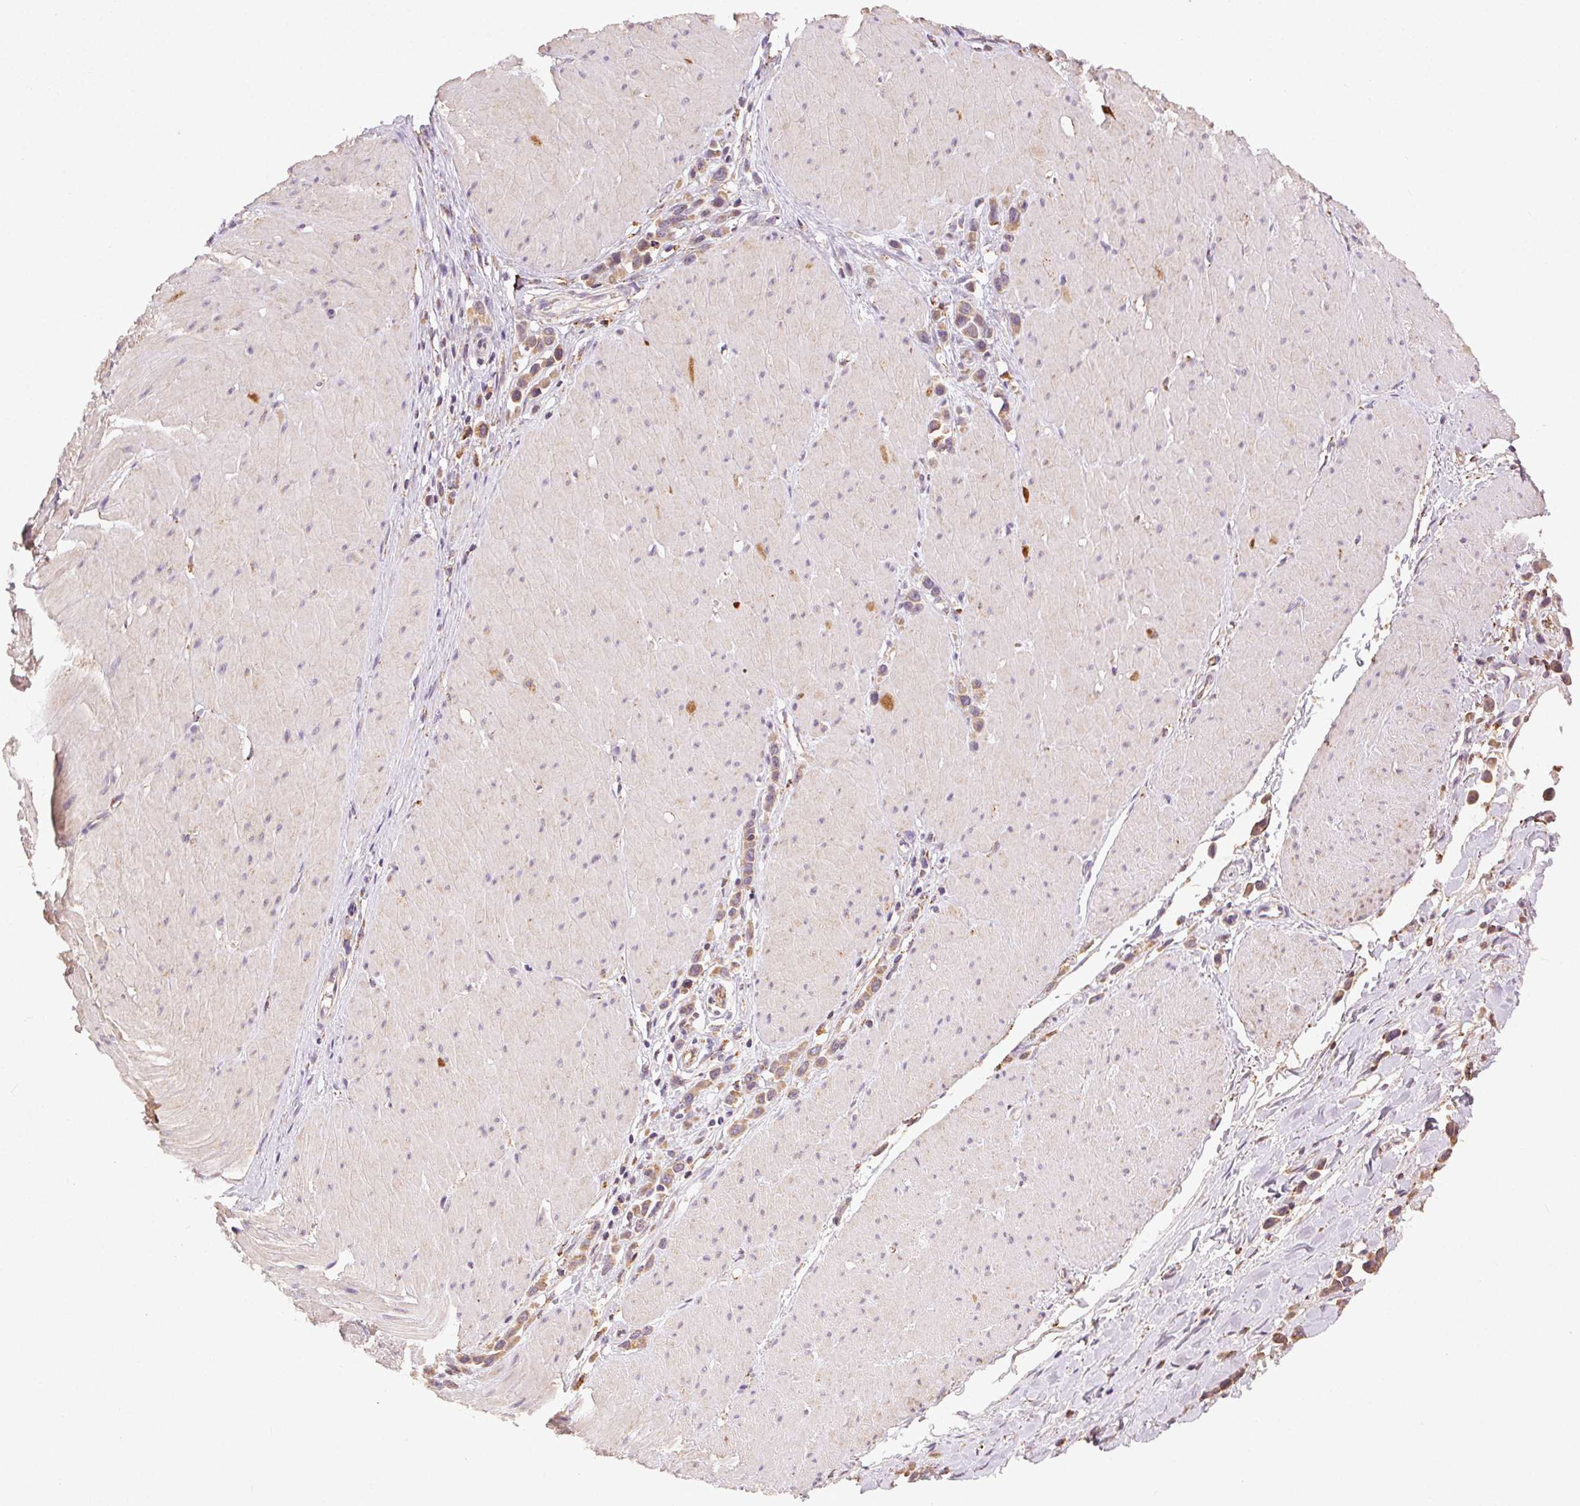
{"staining": {"intensity": "moderate", "quantity": ">75%", "location": "cytoplasmic/membranous"}, "tissue": "stomach cancer", "cell_type": "Tumor cells", "image_type": "cancer", "snomed": [{"axis": "morphology", "description": "Adenocarcinoma, NOS"}, {"axis": "topography", "description": "Stomach"}], "caption": "Immunohistochemistry histopathology image of neoplastic tissue: stomach adenocarcinoma stained using immunohistochemistry (IHC) shows medium levels of moderate protein expression localized specifically in the cytoplasmic/membranous of tumor cells, appearing as a cytoplasmic/membranous brown color.", "gene": "FNBP1L", "patient": {"sex": "male", "age": 47}}